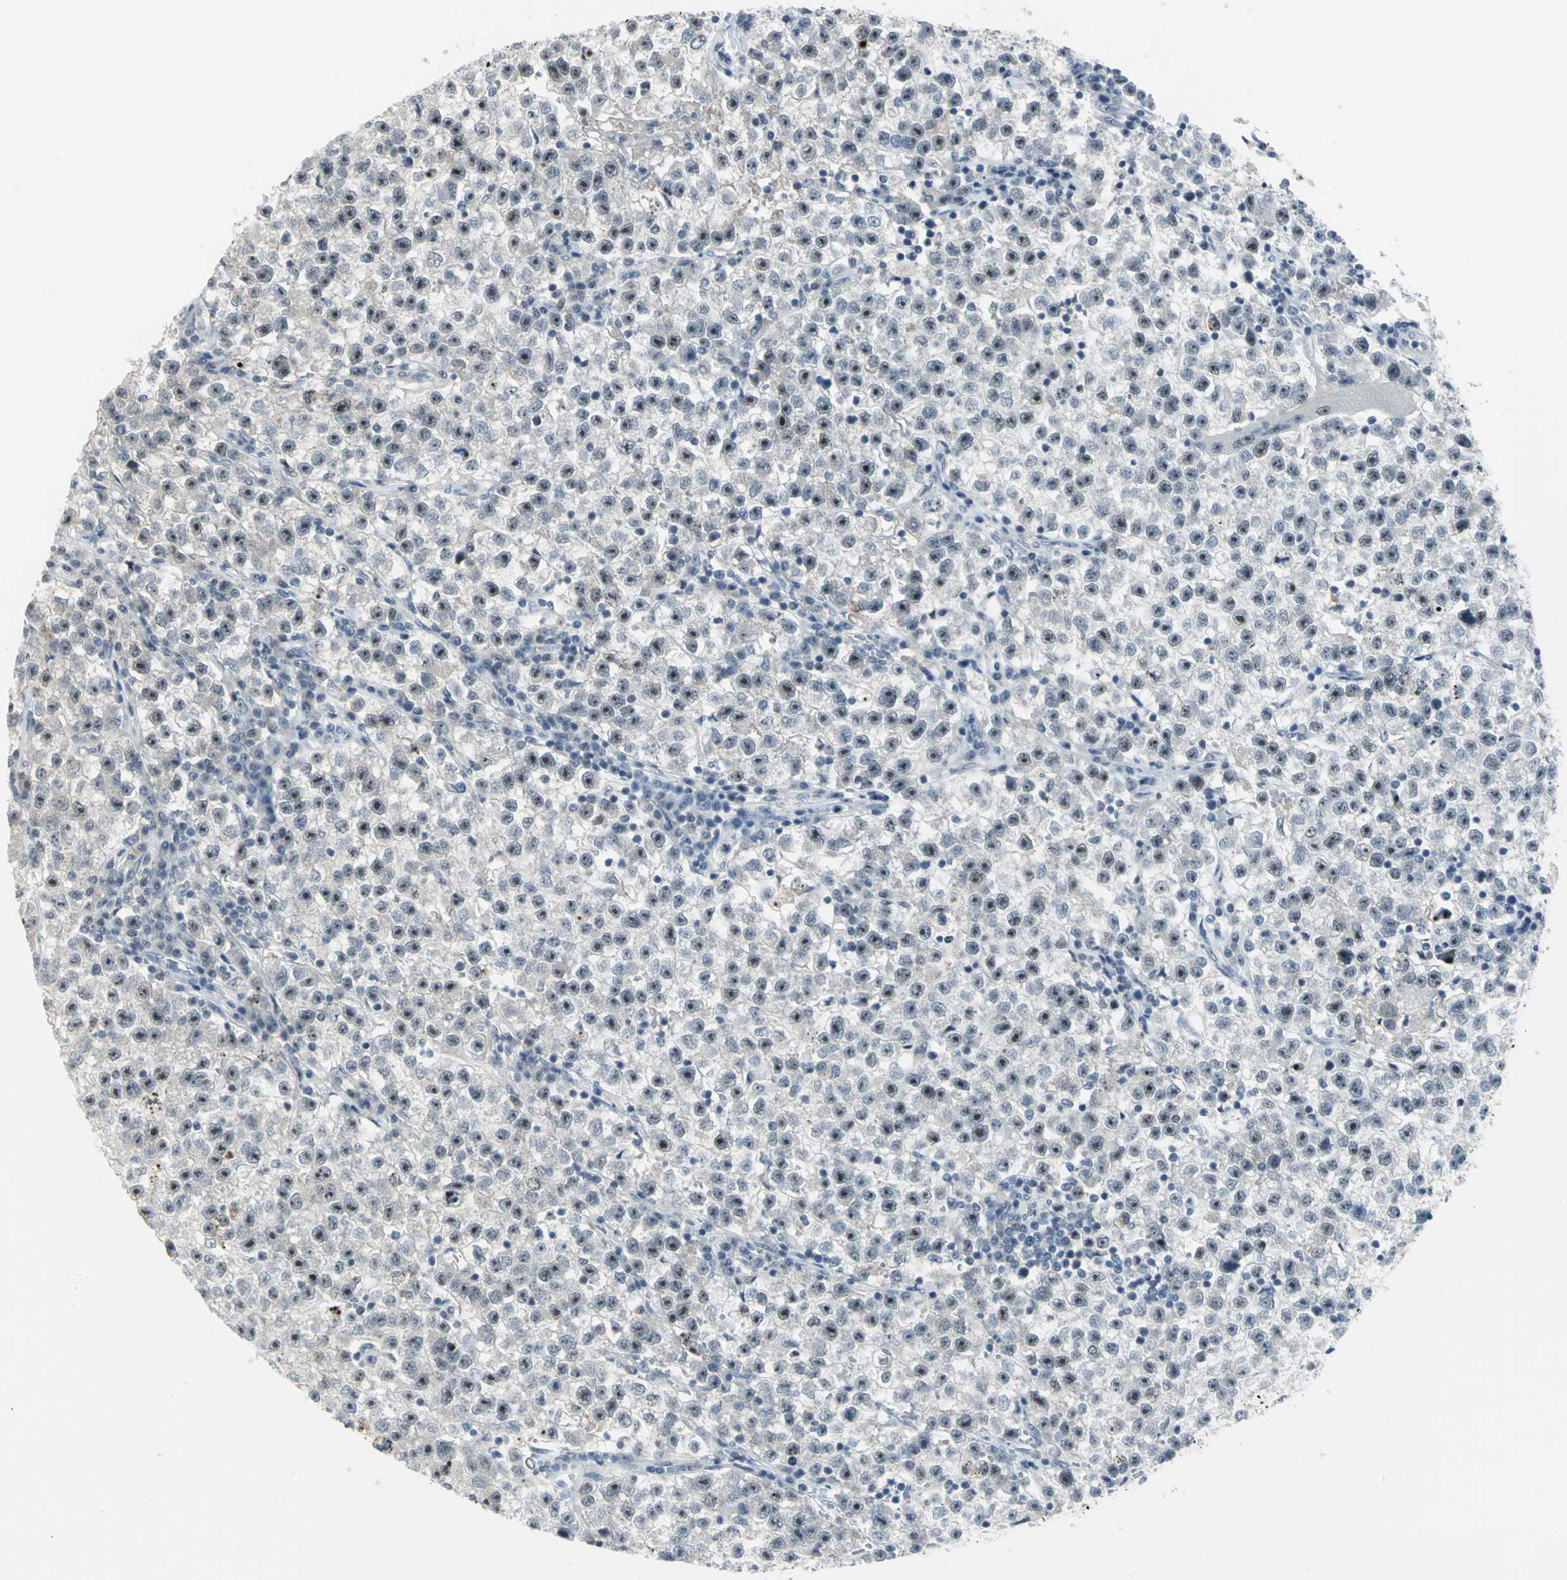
{"staining": {"intensity": "strong", "quantity": ">75%", "location": "nuclear"}, "tissue": "testis cancer", "cell_type": "Tumor cells", "image_type": "cancer", "snomed": [{"axis": "morphology", "description": "Seminoma, NOS"}, {"axis": "topography", "description": "Testis"}], "caption": "A high amount of strong nuclear staining is identified in approximately >75% of tumor cells in testis cancer (seminoma) tissue.", "gene": "MYBBP1A", "patient": {"sex": "male", "age": 22}}